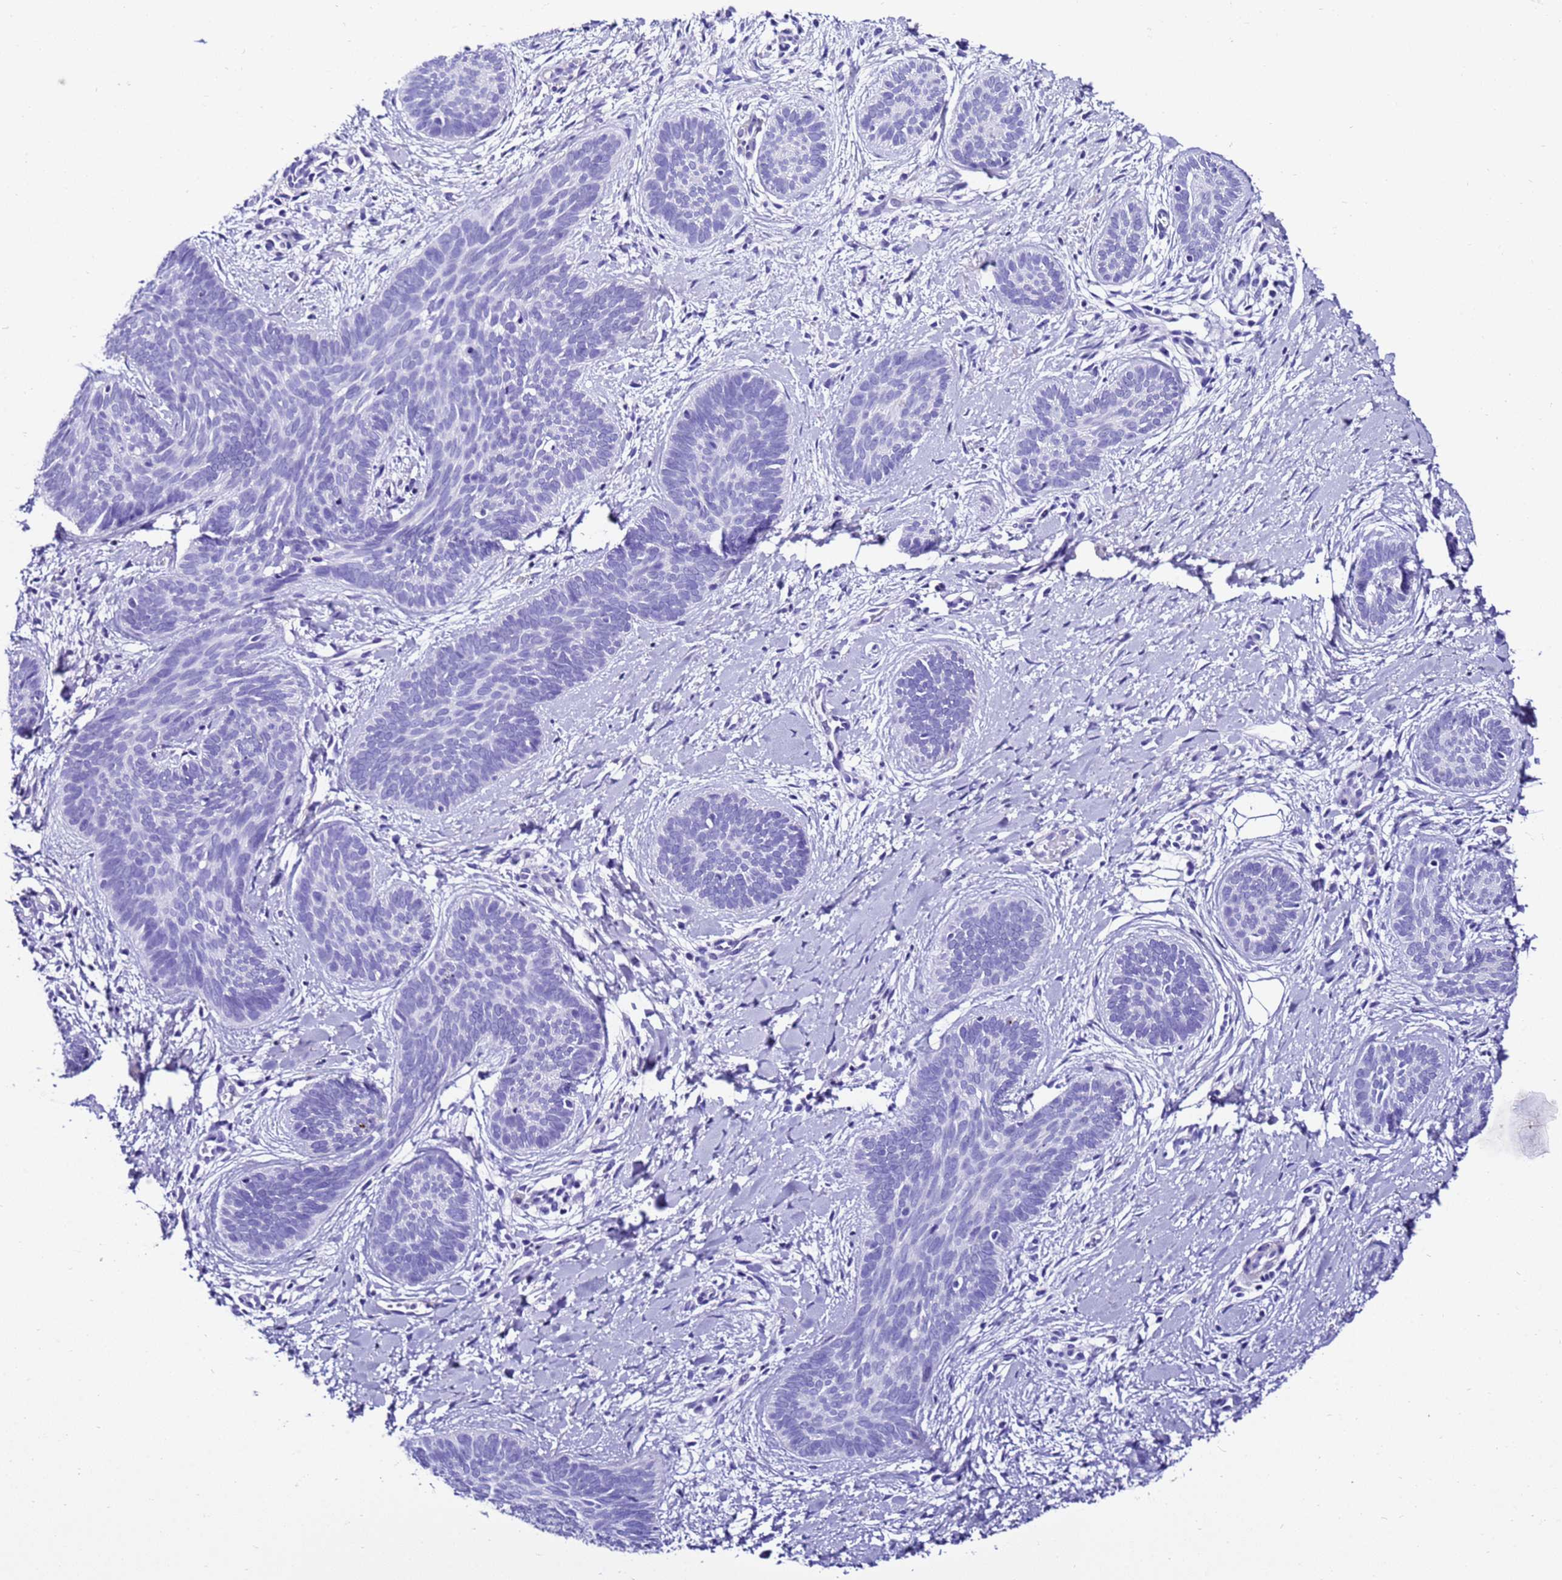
{"staining": {"intensity": "negative", "quantity": "none", "location": "none"}, "tissue": "skin cancer", "cell_type": "Tumor cells", "image_type": "cancer", "snomed": [{"axis": "morphology", "description": "Basal cell carcinoma"}, {"axis": "topography", "description": "Skin"}], "caption": "IHC image of skin cancer (basal cell carcinoma) stained for a protein (brown), which reveals no positivity in tumor cells.", "gene": "ZNF417", "patient": {"sex": "female", "age": 81}}